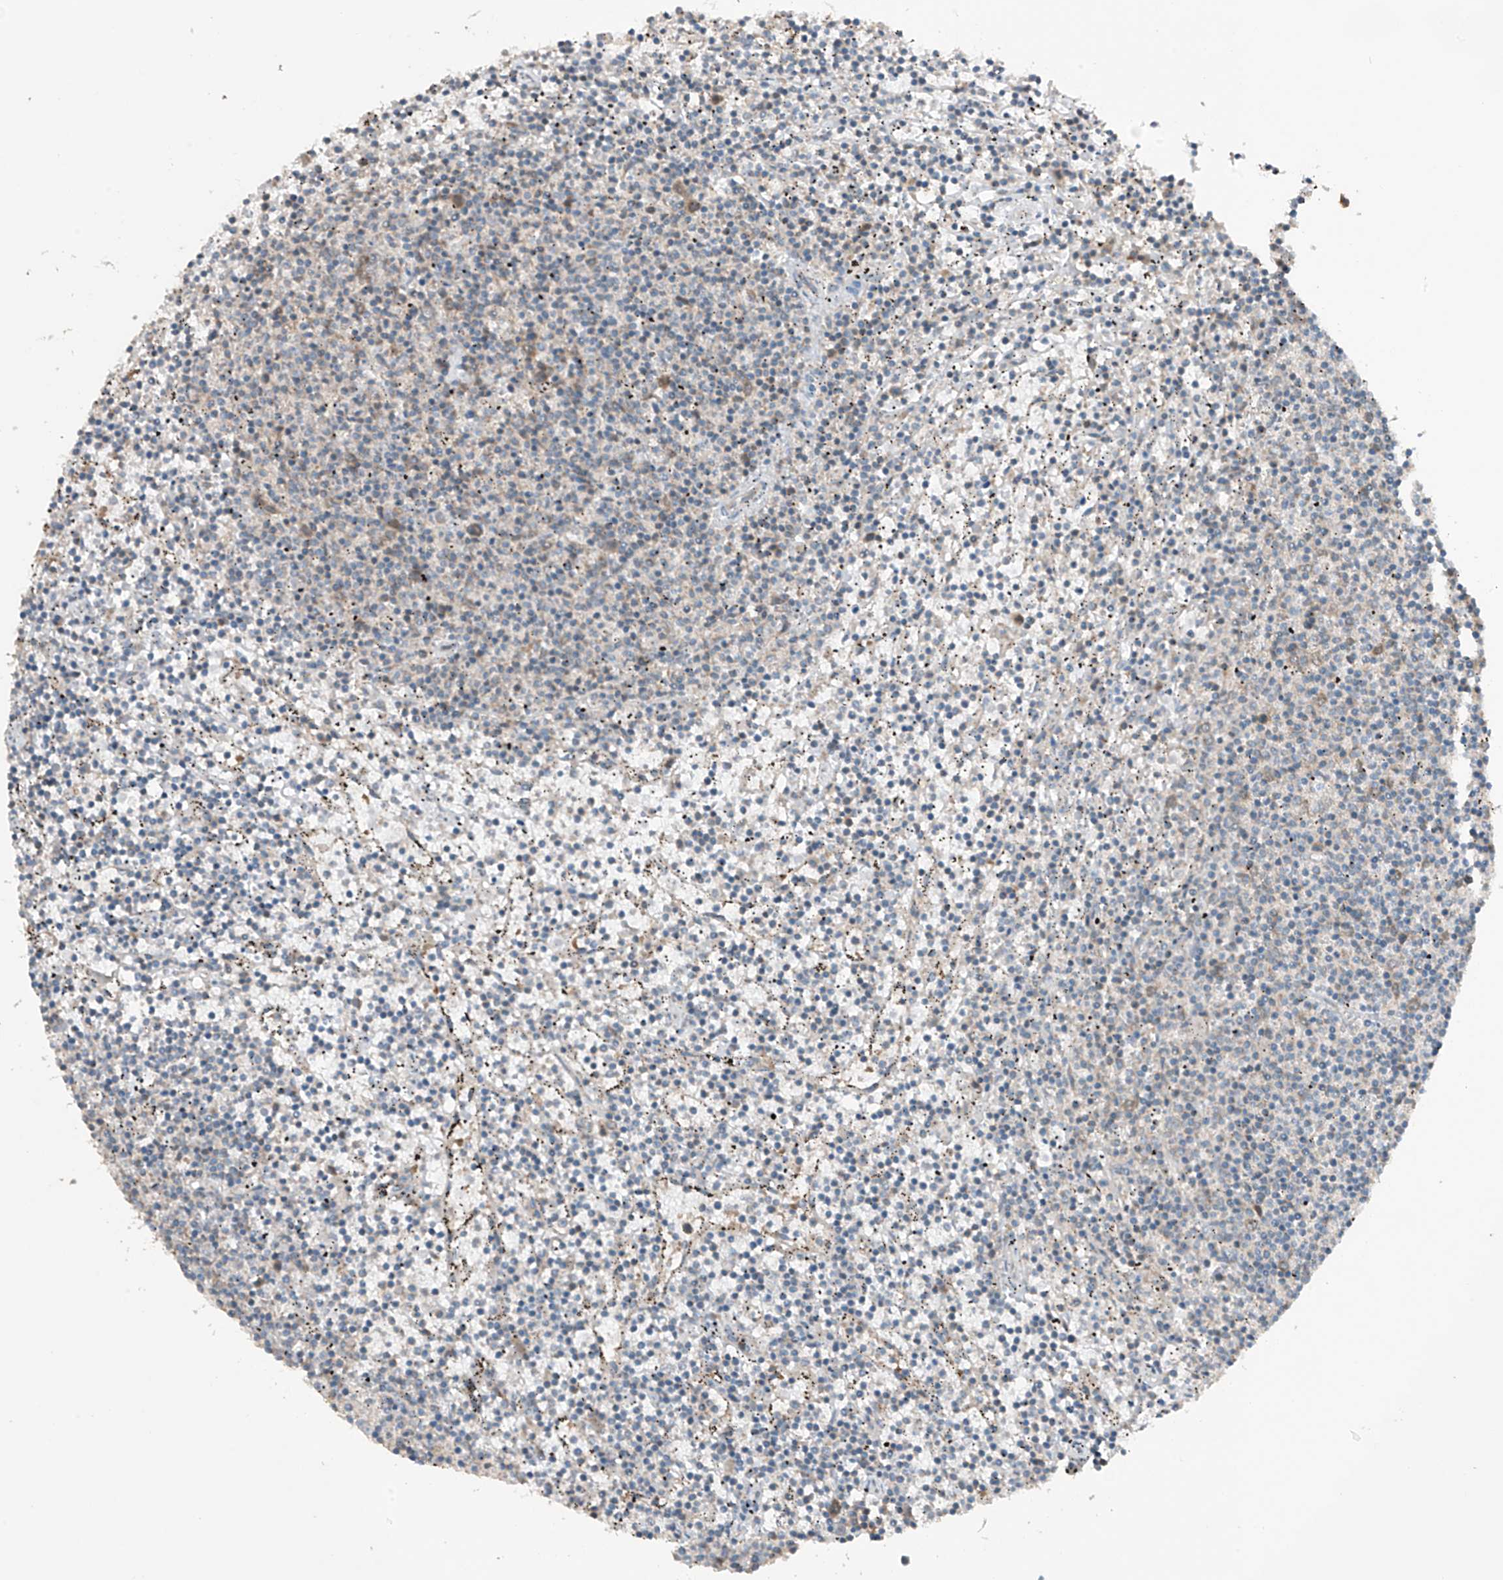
{"staining": {"intensity": "negative", "quantity": "none", "location": "none"}, "tissue": "lymphoma", "cell_type": "Tumor cells", "image_type": "cancer", "snomed": [{"axis": "morphology", "description": "Malignant lymphoma, non-Hodgkin's type, Low grade"}, {"axis": "topography", "description": "Spleen"}], "caption": "Low-grade malignant lymphoma, non-Hodgkin's type was stained to show a protein in brown. There is no significant positivity in tumor cells. The staining is performed using DAB (3,3'-diaminobenzidine) brown chromogen with nuclei counter-stained in using hematoxylin.", "gene": "TXNDC9", "patient": {"sex": "female", "age": 50}}